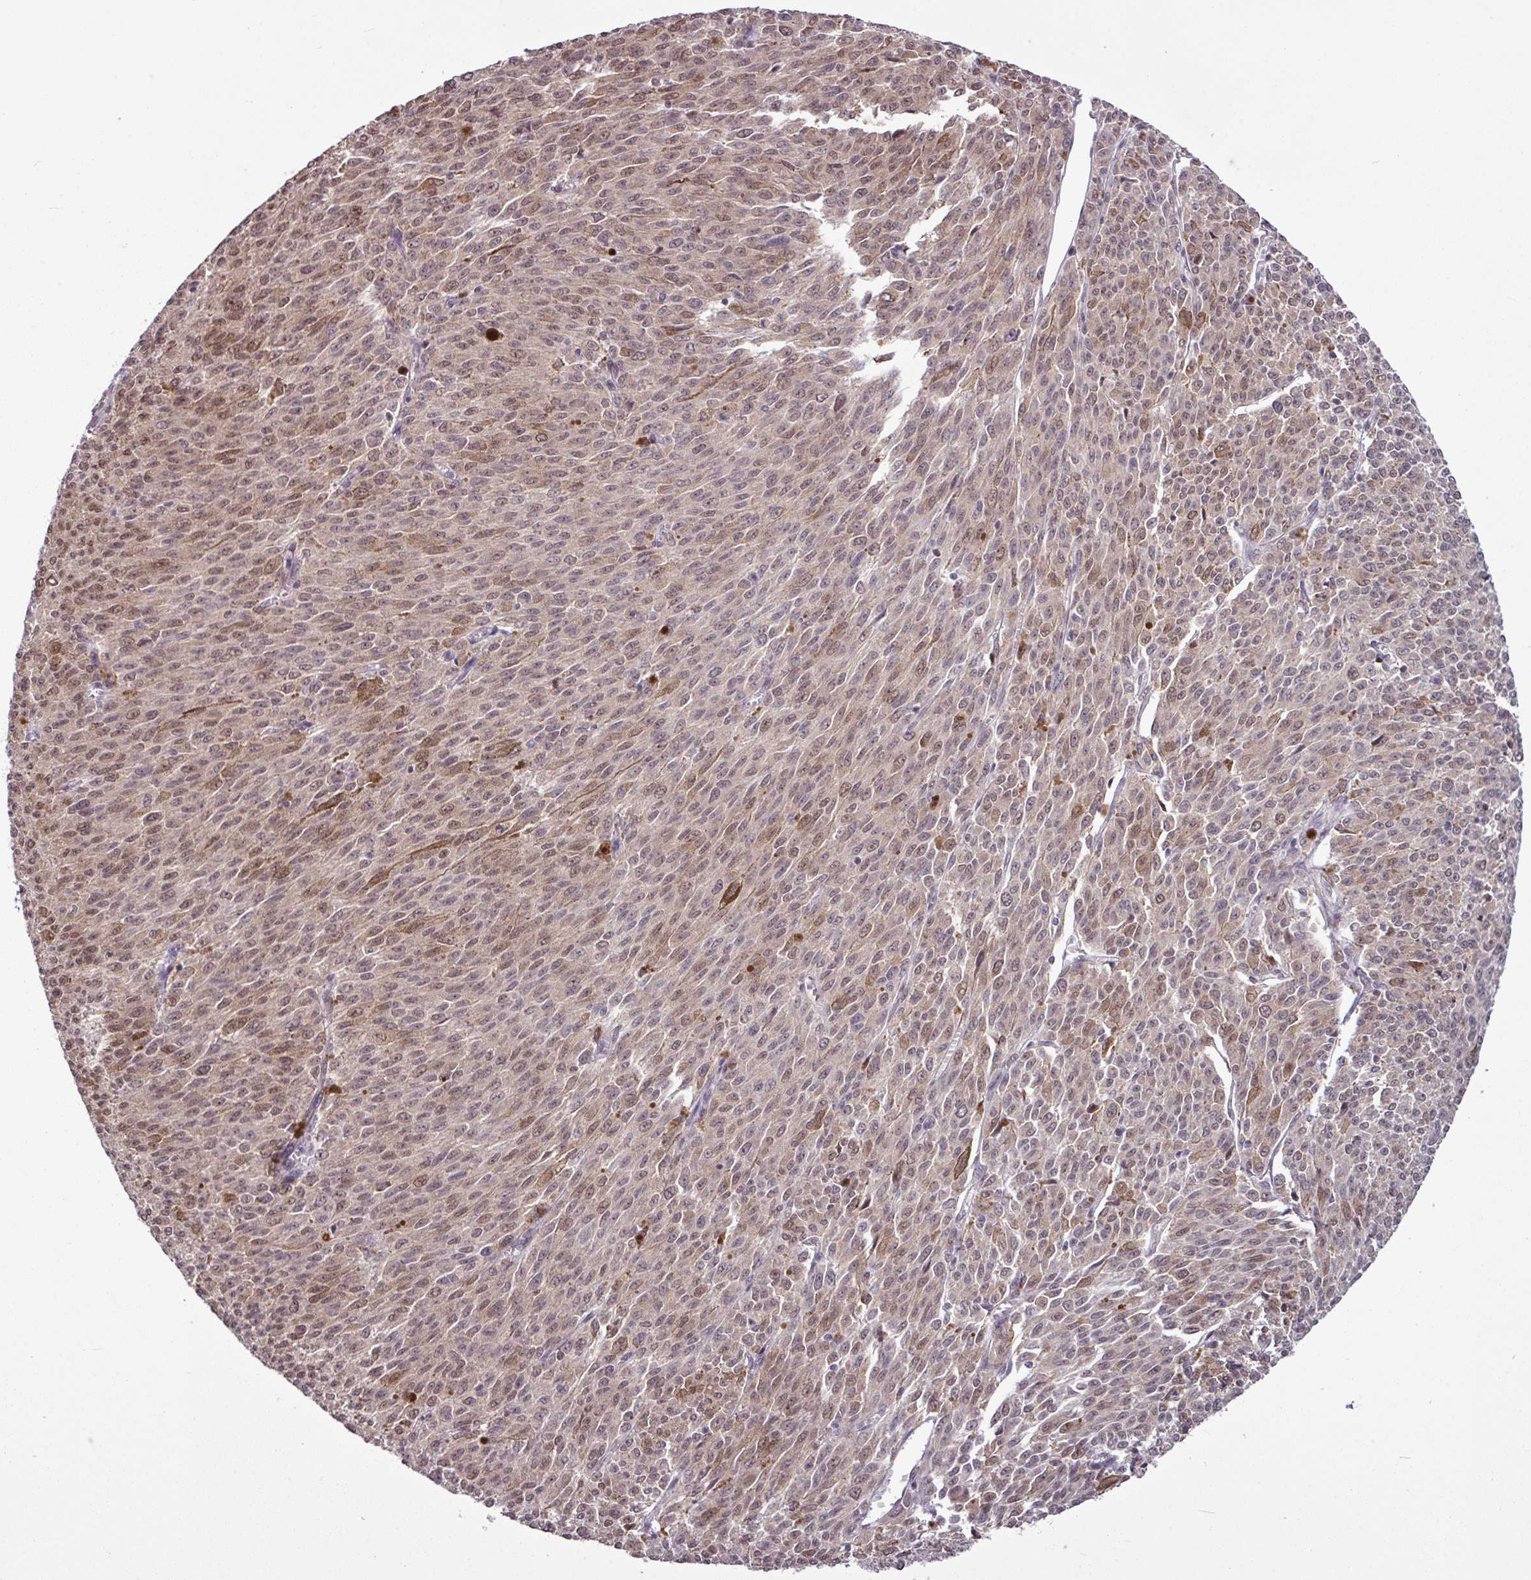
{"staining": {"intensity": "moderate", "quantity": "25%-75%", "location": "cytoplasmic/membranous,nuclear"}, "tissue": "melanoma", "cell_type": "Tumor cells", "image_type": "cancer", "snomed": [{"axis": "morphology", "description": "Malignant melanoma, NOS"}, {"axis": "topography", "description": "Skin"}], "caption": "High-power microscopy captured an immunohistochemistry (IHC) image of malignant melanoma, revealing moderate cytoplasmic/membranous and nuclear expression in approximately 25%-75% of tumor cells.", "gene": "SKIC2", "patient": {"sex": "female", "age": 52}}